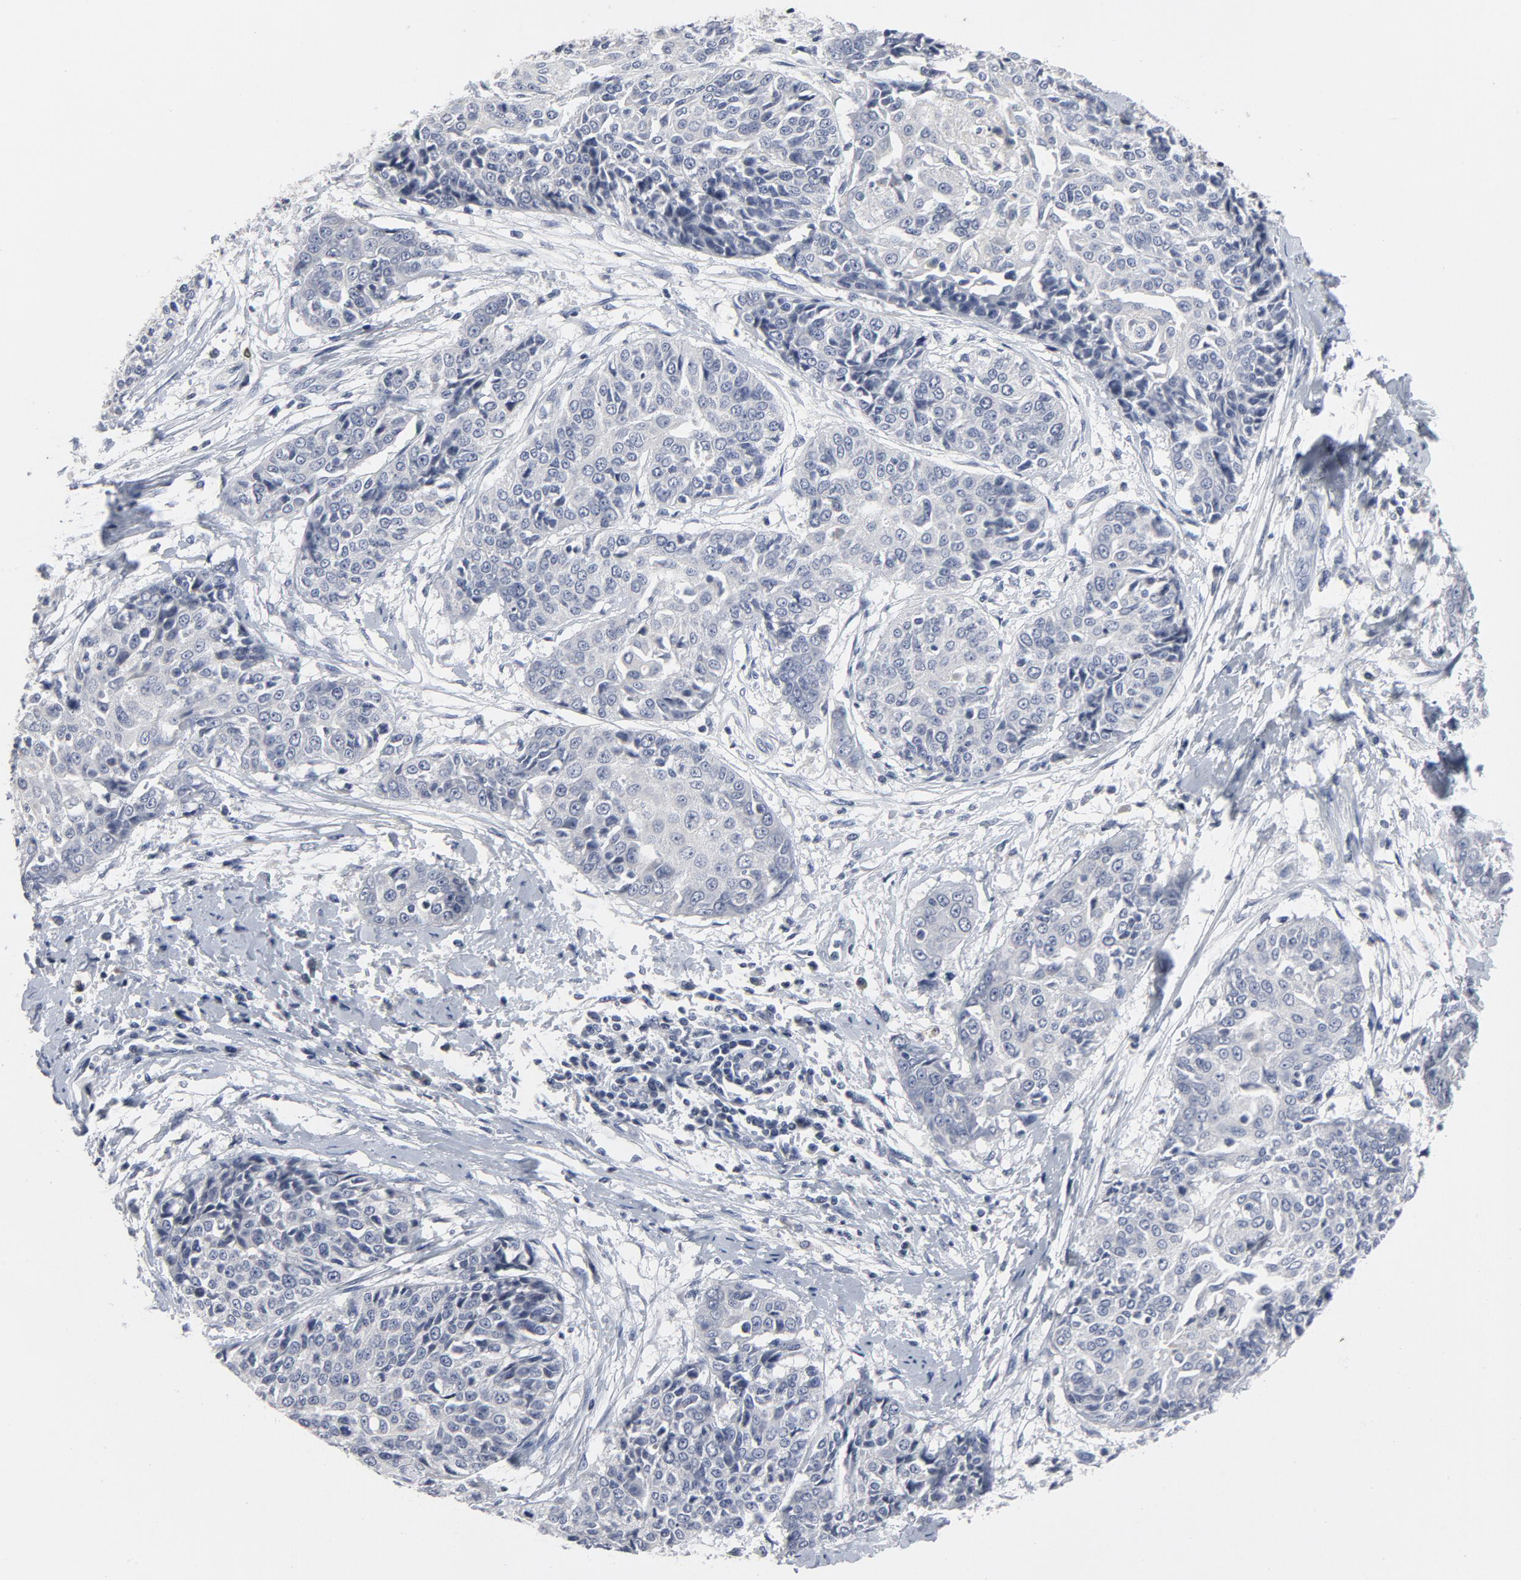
{"staining": {"intensity": "negative", "quantity": "none", "location": "none"}, "tissue": "cervical cancer", "cell_type": "Tumor cells", "image_type": "cancer", "snomed": [{"axis": "morphology", "description": "Squamous cell carcinoma, NOS"}, {"axis": "topography", "description": "Cervix"}], "caption": "Immunohistochemical staining of squamous cell carcinoma (cervical) displays no significant positivity in tumor cells. (DAB (3,3'-diaminobenzidine) IHC, high magnification).", "gene": "TCL1A", "patient": {"sex": "female", "age": 64}}